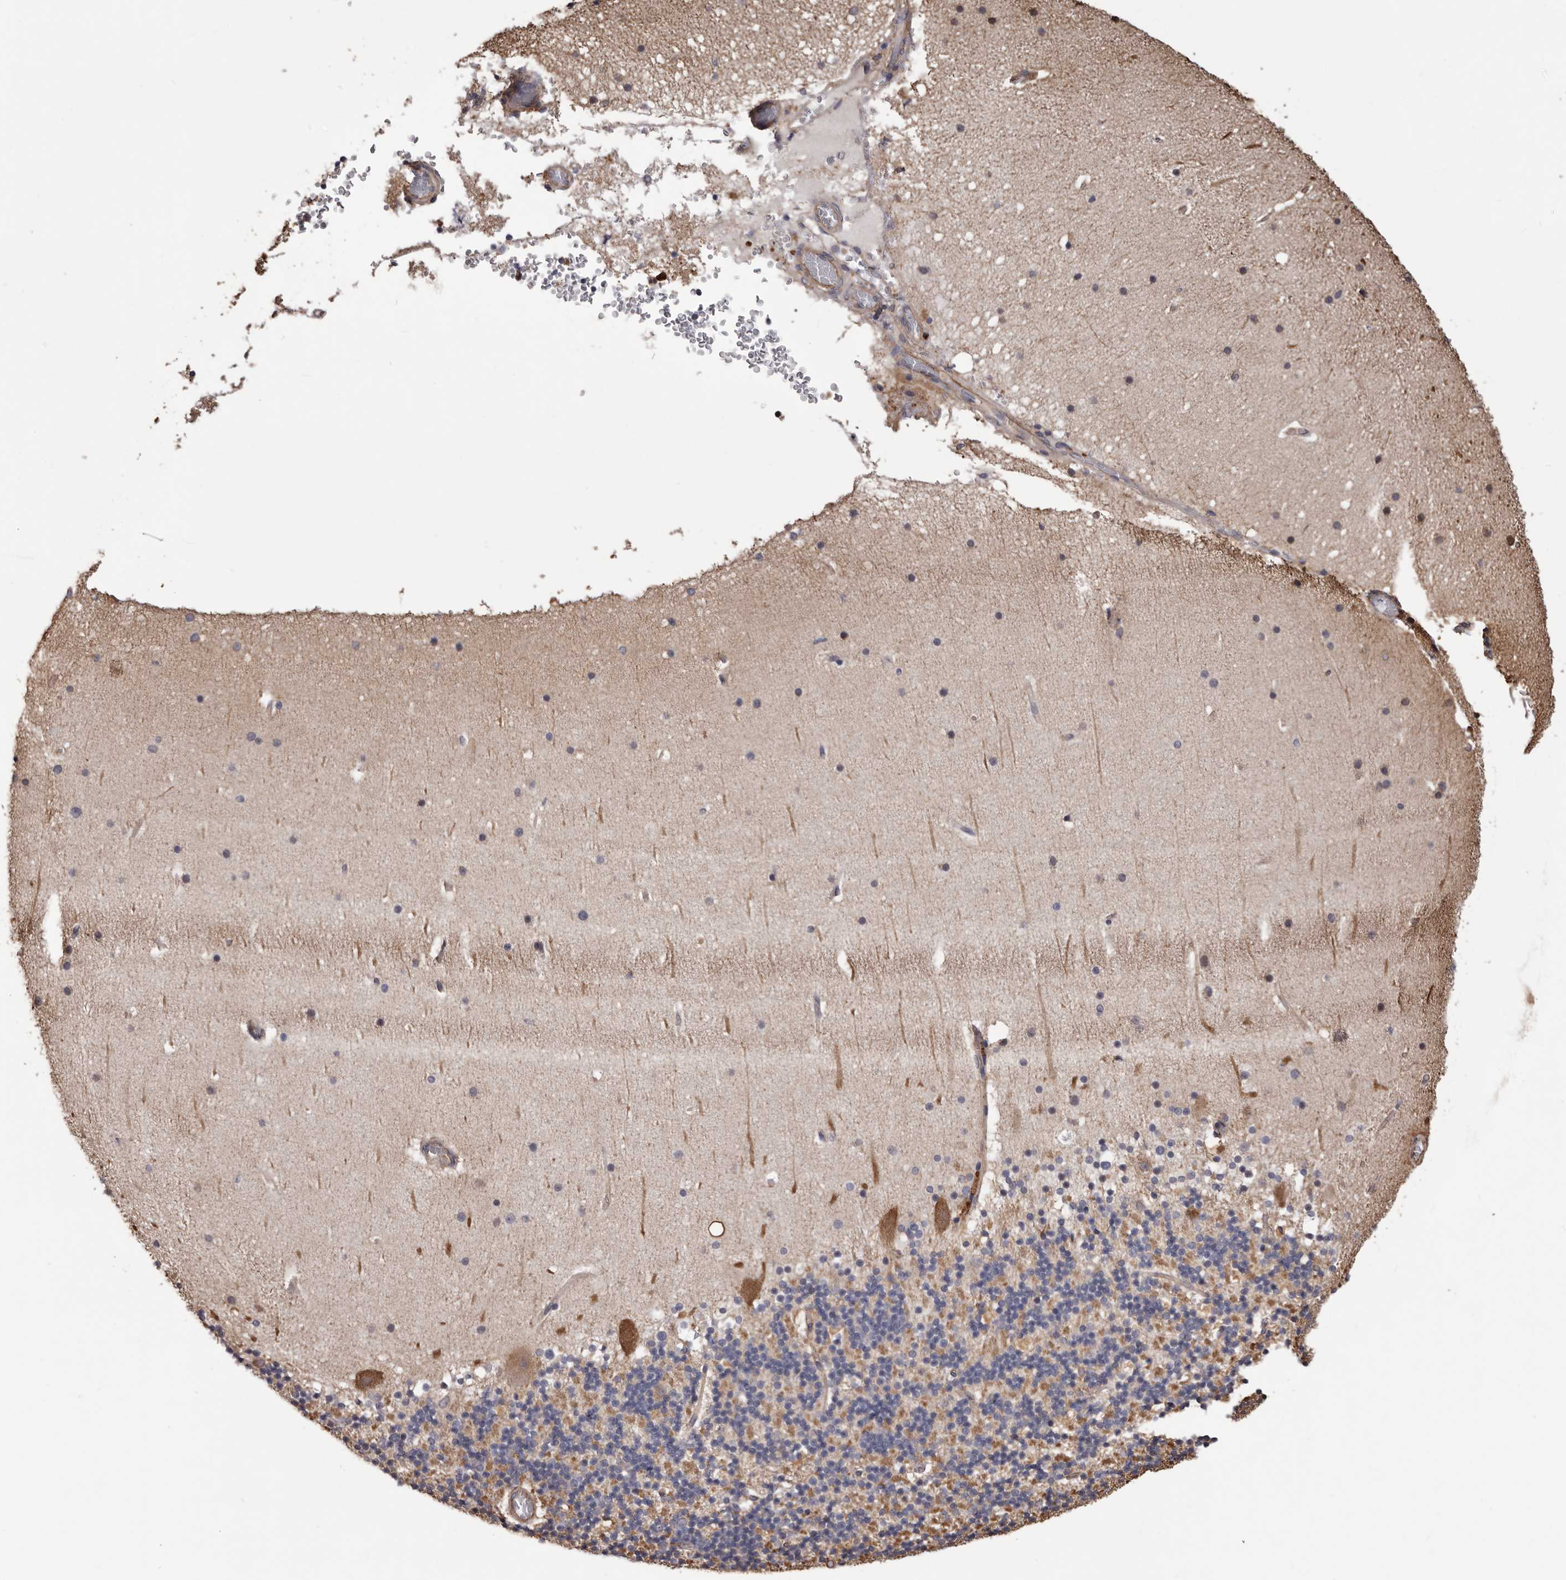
{"staining": {"intensity": "negative", "quantity": "none", "location": "none"}, "tissue": "cerebellum", "cell_type": "Cells in granular layer", "image_type": "normal", "snomed": [{"axis": "morphology", "description": "Normal tissue, NOS"}, {"axis": "topography", "description": "Cerebellum"}], "caption": "Cerebellum stained for a protein using IHC exhibits no staining cells in granular layer.", "gene": "CEP104", "patient": {"sex": "male", "age": 57}}